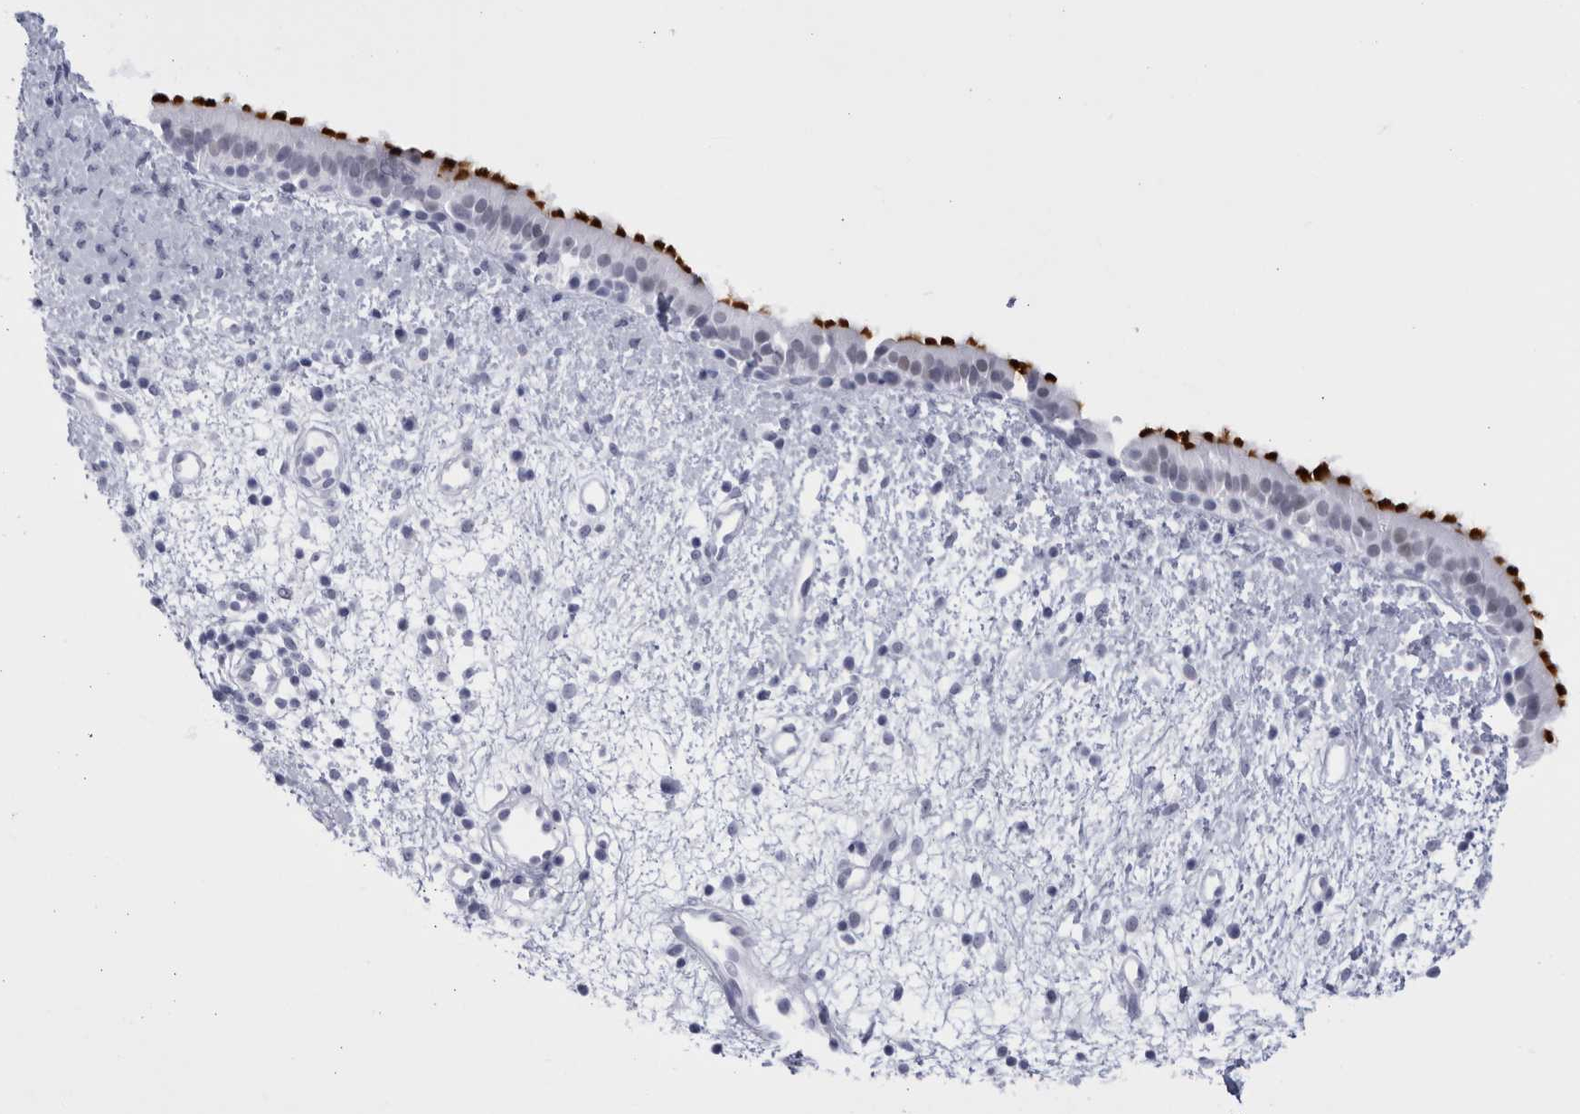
{"staining": {"intensity": "strong", "quantity": "25%-75%", "location": "cytoplasmic/membranous"}, "tissue": "nasopharynx", "cell_type": "Respiratory epithelial cells", "image_type": "normal", "snomed": [{"axis": "morphology", "description": "Normal tissue, NOS"}, {"axis": "topography", "description": "Nasopharynx"}], "caption": "This photomicrograph exhibits IHC staining of benign nasopharynx, with high strong cytoplasmic/membranous expression in approximately 25%-75% of respiratory epithelial cells.", "gene": "CCDC181", "patient": {"sex": "male", "age": 22}}